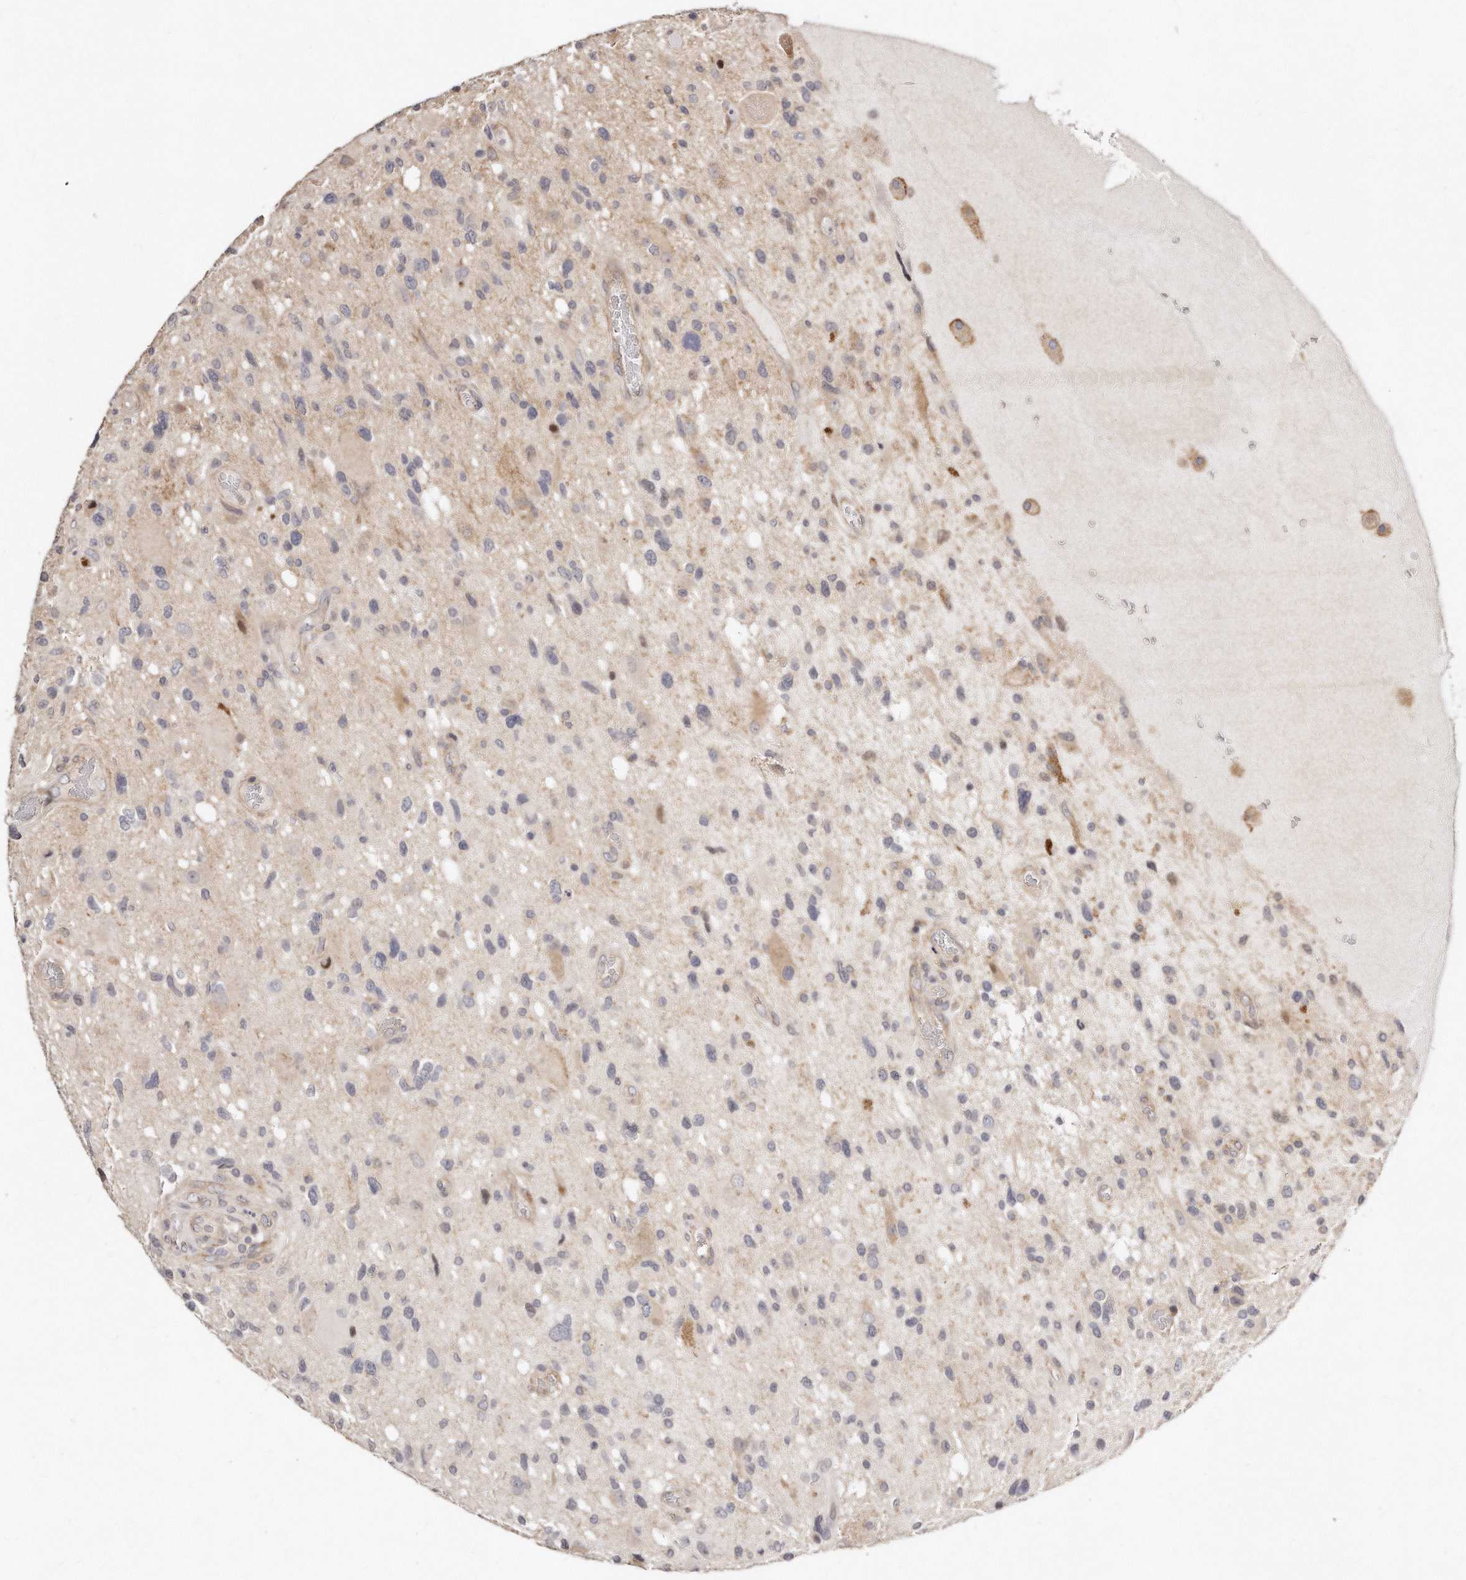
{"staining": {"intensity": "negative", "quantity": "none", "location": "none"}, "tissue": "glioma", "cell_type": "Tumor cells", "image_type": "cancer", "snomed": [{"axis": "morphology", "description": "Glioma, malignant, High grade"}, {"axis": "topography", "description": "Brain"}], "caption": "Tumor cells are negative for brown protein staining in glioma. (Stains: DAB immunohistochemistry with hematoxylin counter stain, Microscopy: brightfield microscopy at high magnification).", "gene": "CASZ1", "patient": {"sex": "male", "age": 33}}